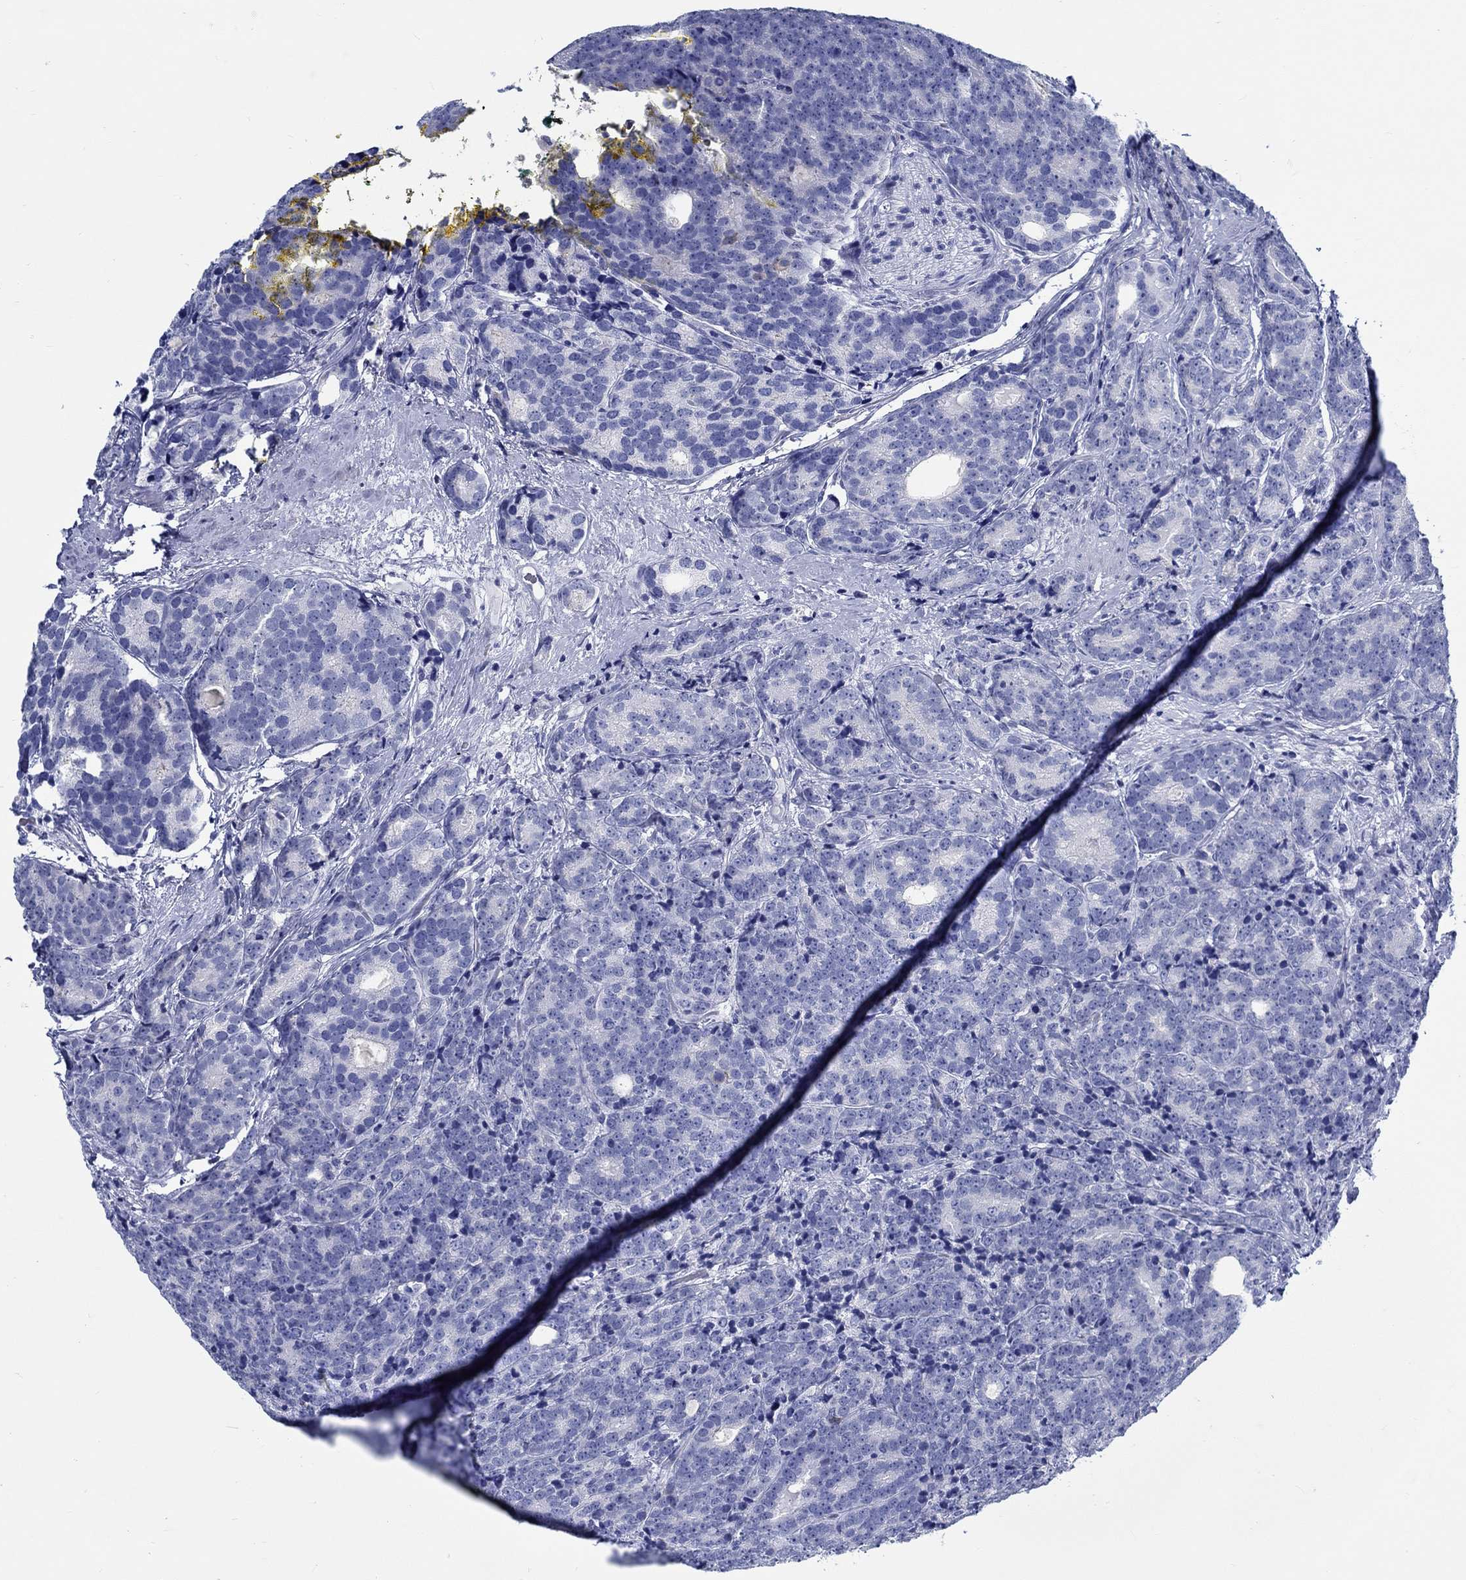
{"staining": {"intensity": "negative", "quantity": "none", "location": "none"}, "tissue": "prostate cancer", "cell_type": "Tumor cells", "image_type": "cancer", "snomed": [{"axis": "morphology", "description": "Adenocarcinoma, NOS"}, {"axis": "topography", "description": "Prostate"}], "caption": "IHC histopathology image of human adenocarcinoma (prostate) stained for a protein (brown), which reveals no staining in tumor cells. (Stains: DAB (3,3'-diaminobenzidine) IHC with hematoxylin counter stain, Microscopy: brightfield microscopy at high magnification).", "gene": "RD3L", "patient": {"sex": "male", "age": 71}}